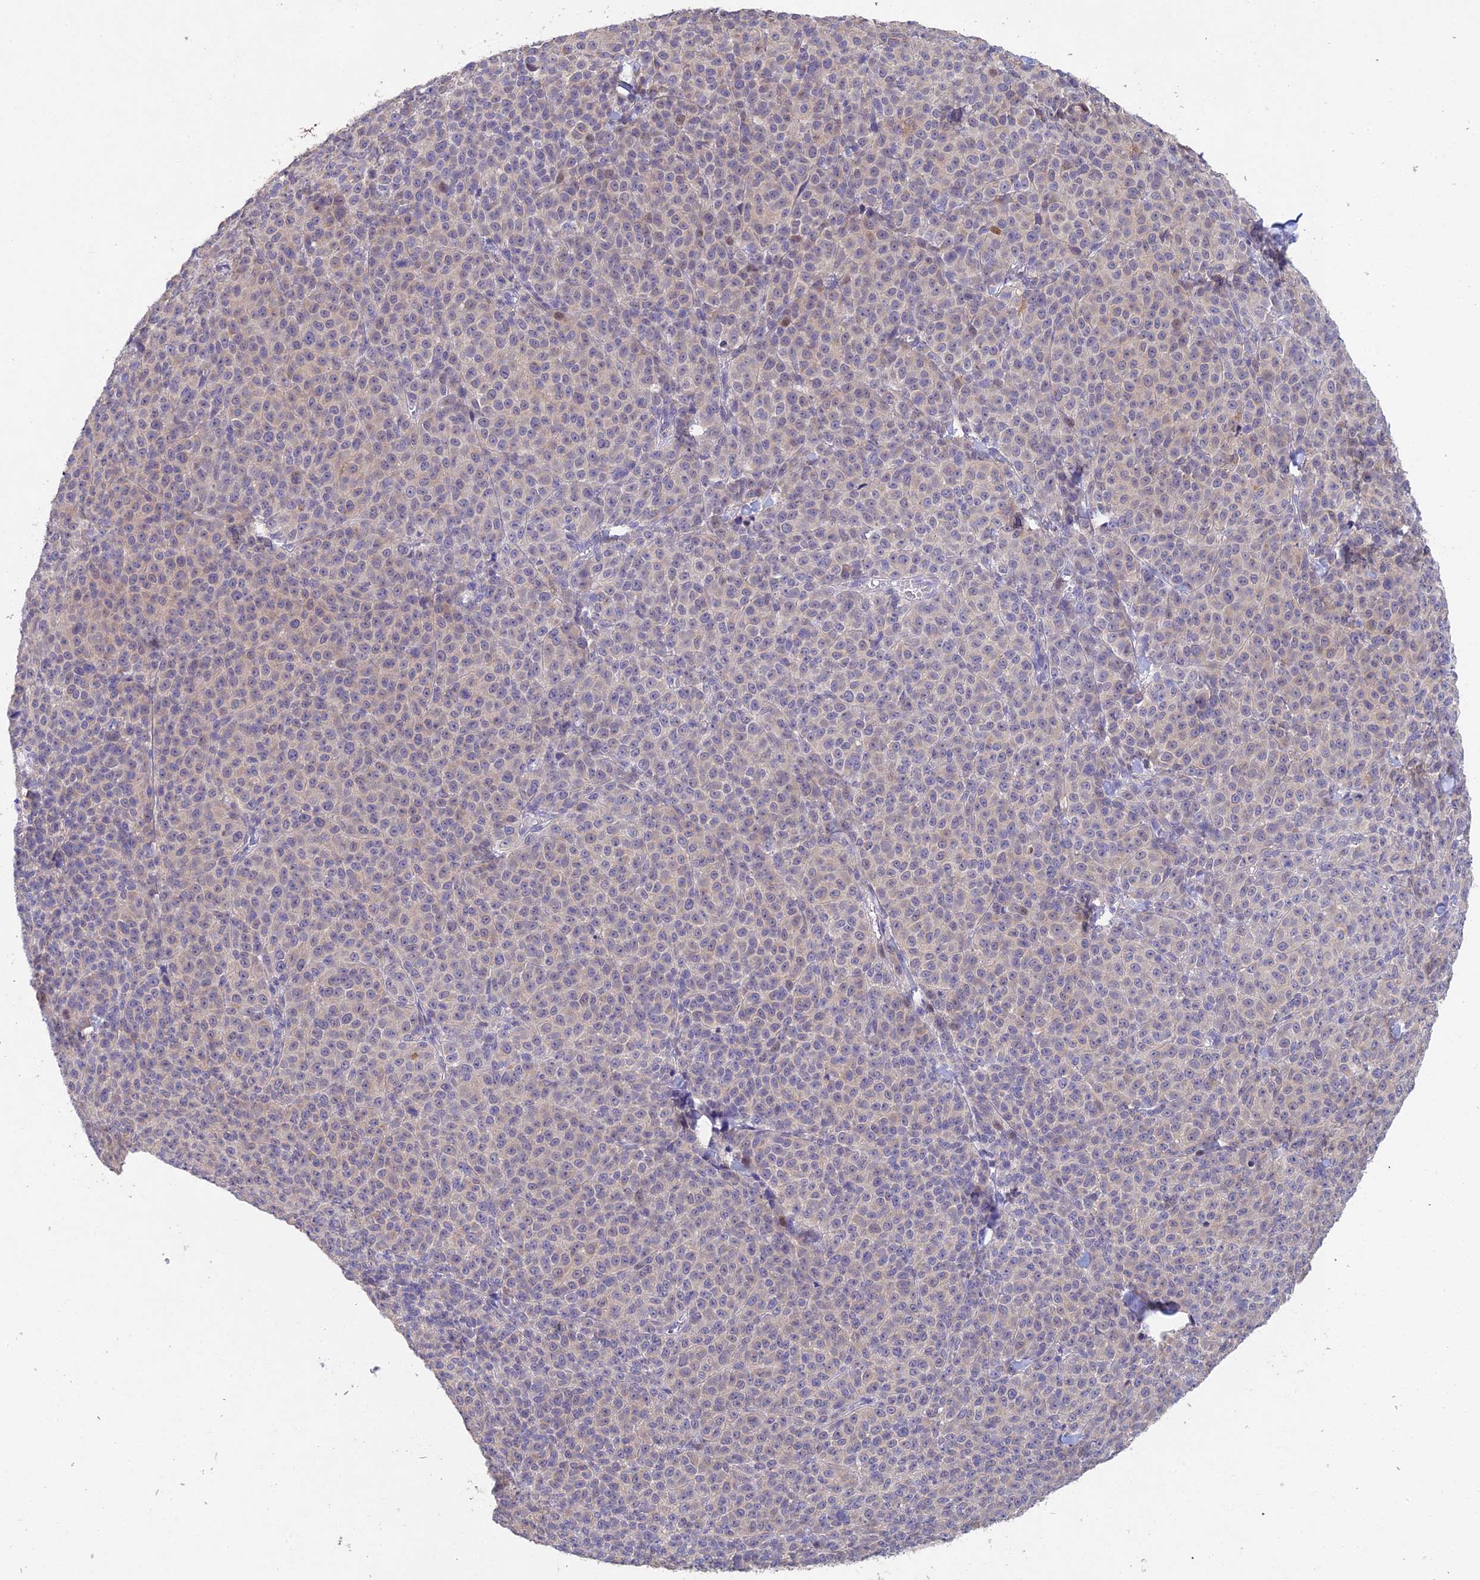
{"staining": {"intensity": "negative", "quantity": "none", "location": "none"}, "tissue": "melanoma", "cell_type": "Tumor cells", "image_type": "cancer", "snomed": [{"axis": "morphology", "description": "Normal tissue, NOS"}, {"axis": "morphology", "description": "Malignant melanoma, NOS"}, {"axis": "topography", "description": "Skin"}], "caption": "This is an immunohistochemistry (IHC) photomicrograph of human melanoma. There is no staining in tumor cells.", "gene": "NSMCE1", "patient": {"sex": "female", "age": 34}}